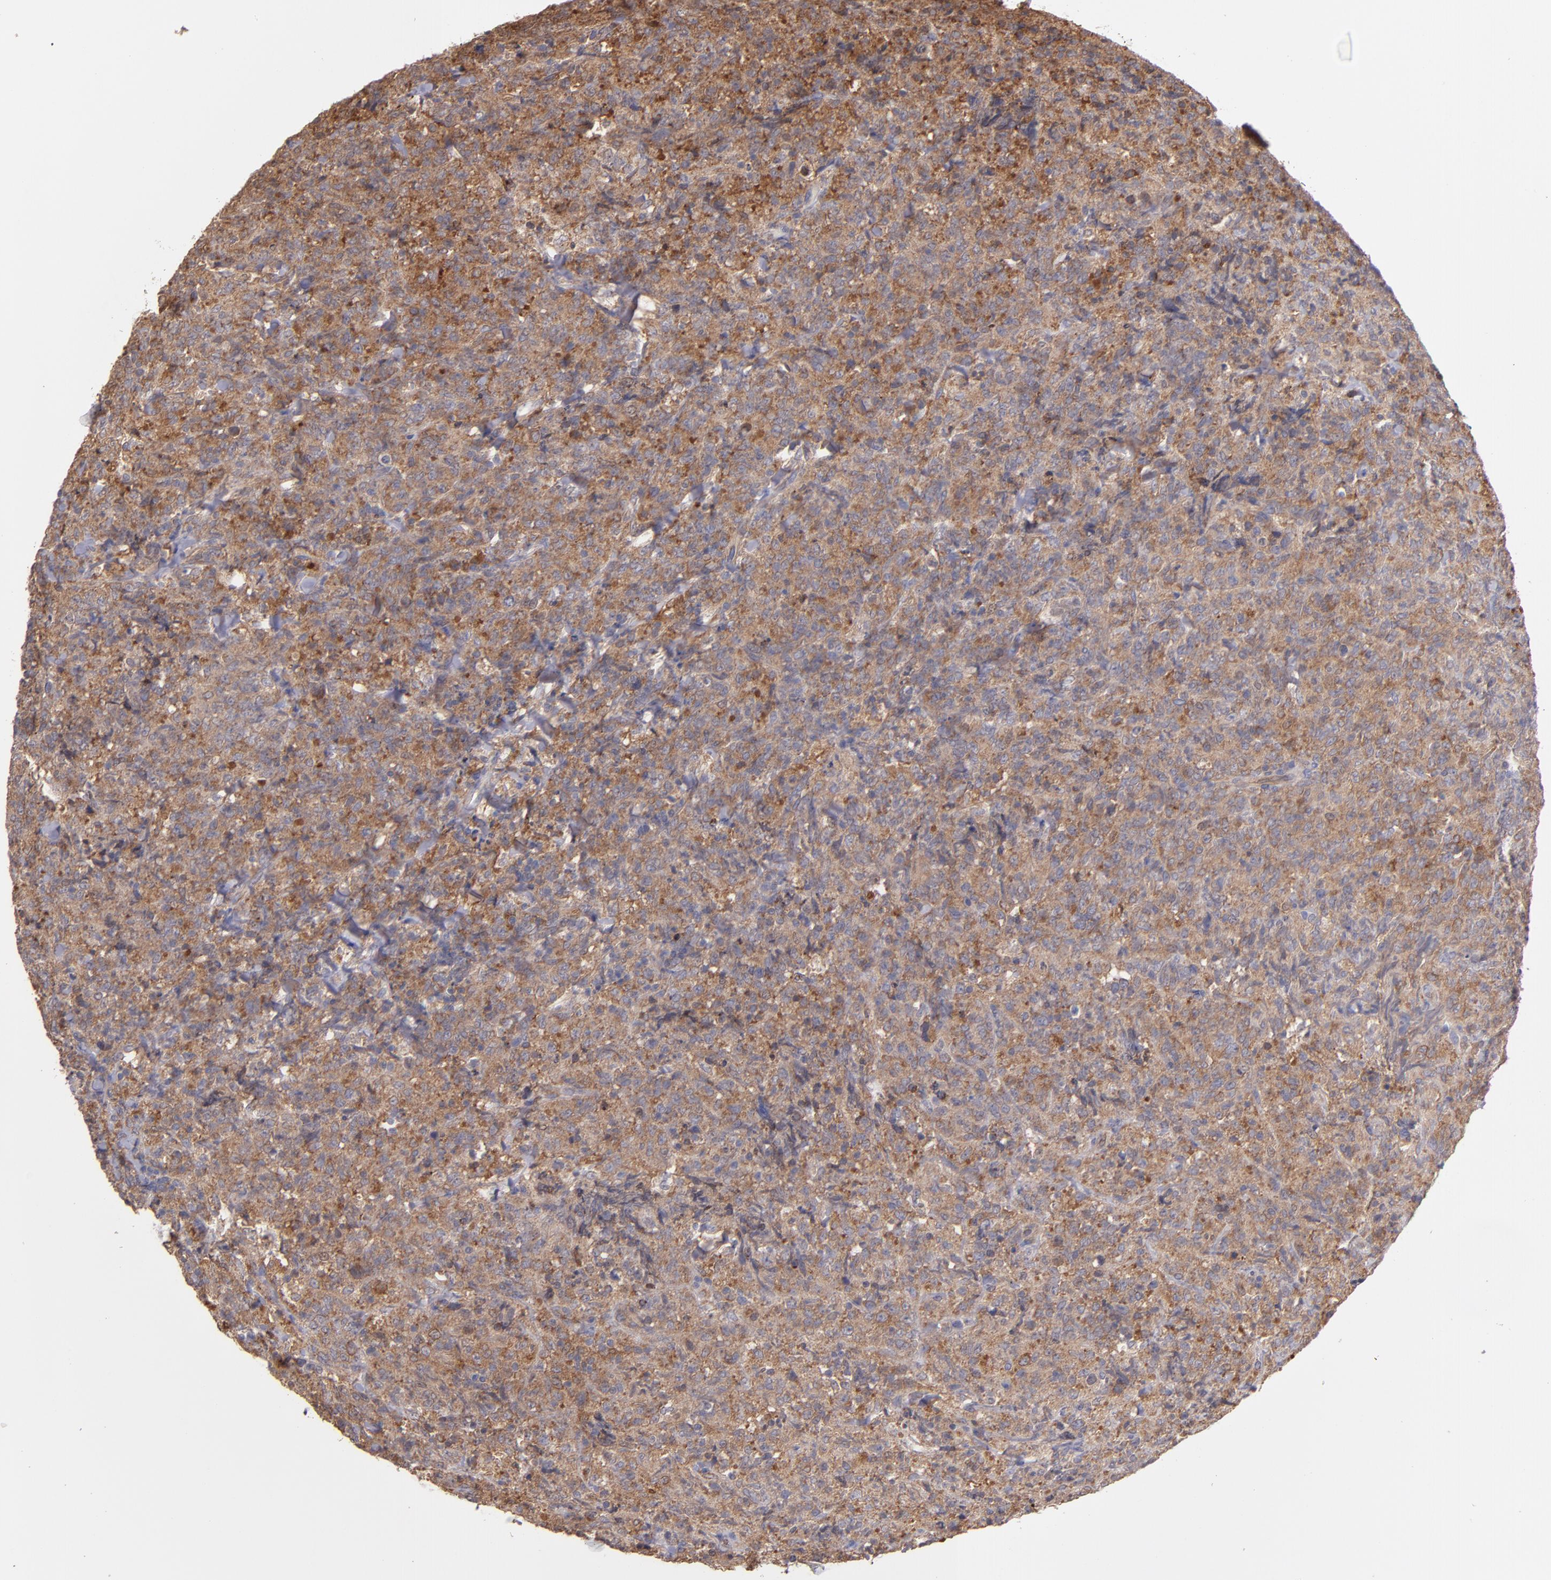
{"staining": {"intensity": "weak", "quantity": "25%-75%", "location": "cytoplasmic/membranous"}, "tissue": "lymphoma", "cell_type": "Tumor cells", "image_type": "cancer", "snomed": [{"axis": "morphology", "description": "Malignant lymphoma, non-Hodgkin's type, High grade"}, {"axis": "topography", "description": "Tonsil"}], "caption": "Immunohistochemical staining of lymphoma displays low levels of weak cytoplasmic/membranous staining in about 25%-75% of tumor cells. The staining was performed using DAB (3,3'-diaminobenzidine), with brown indicating positive protein expression. Nuclei are stained blue with hematoxylin.", "gene": "IFIH1", "patient": {"sex": "female", "age": 36}}